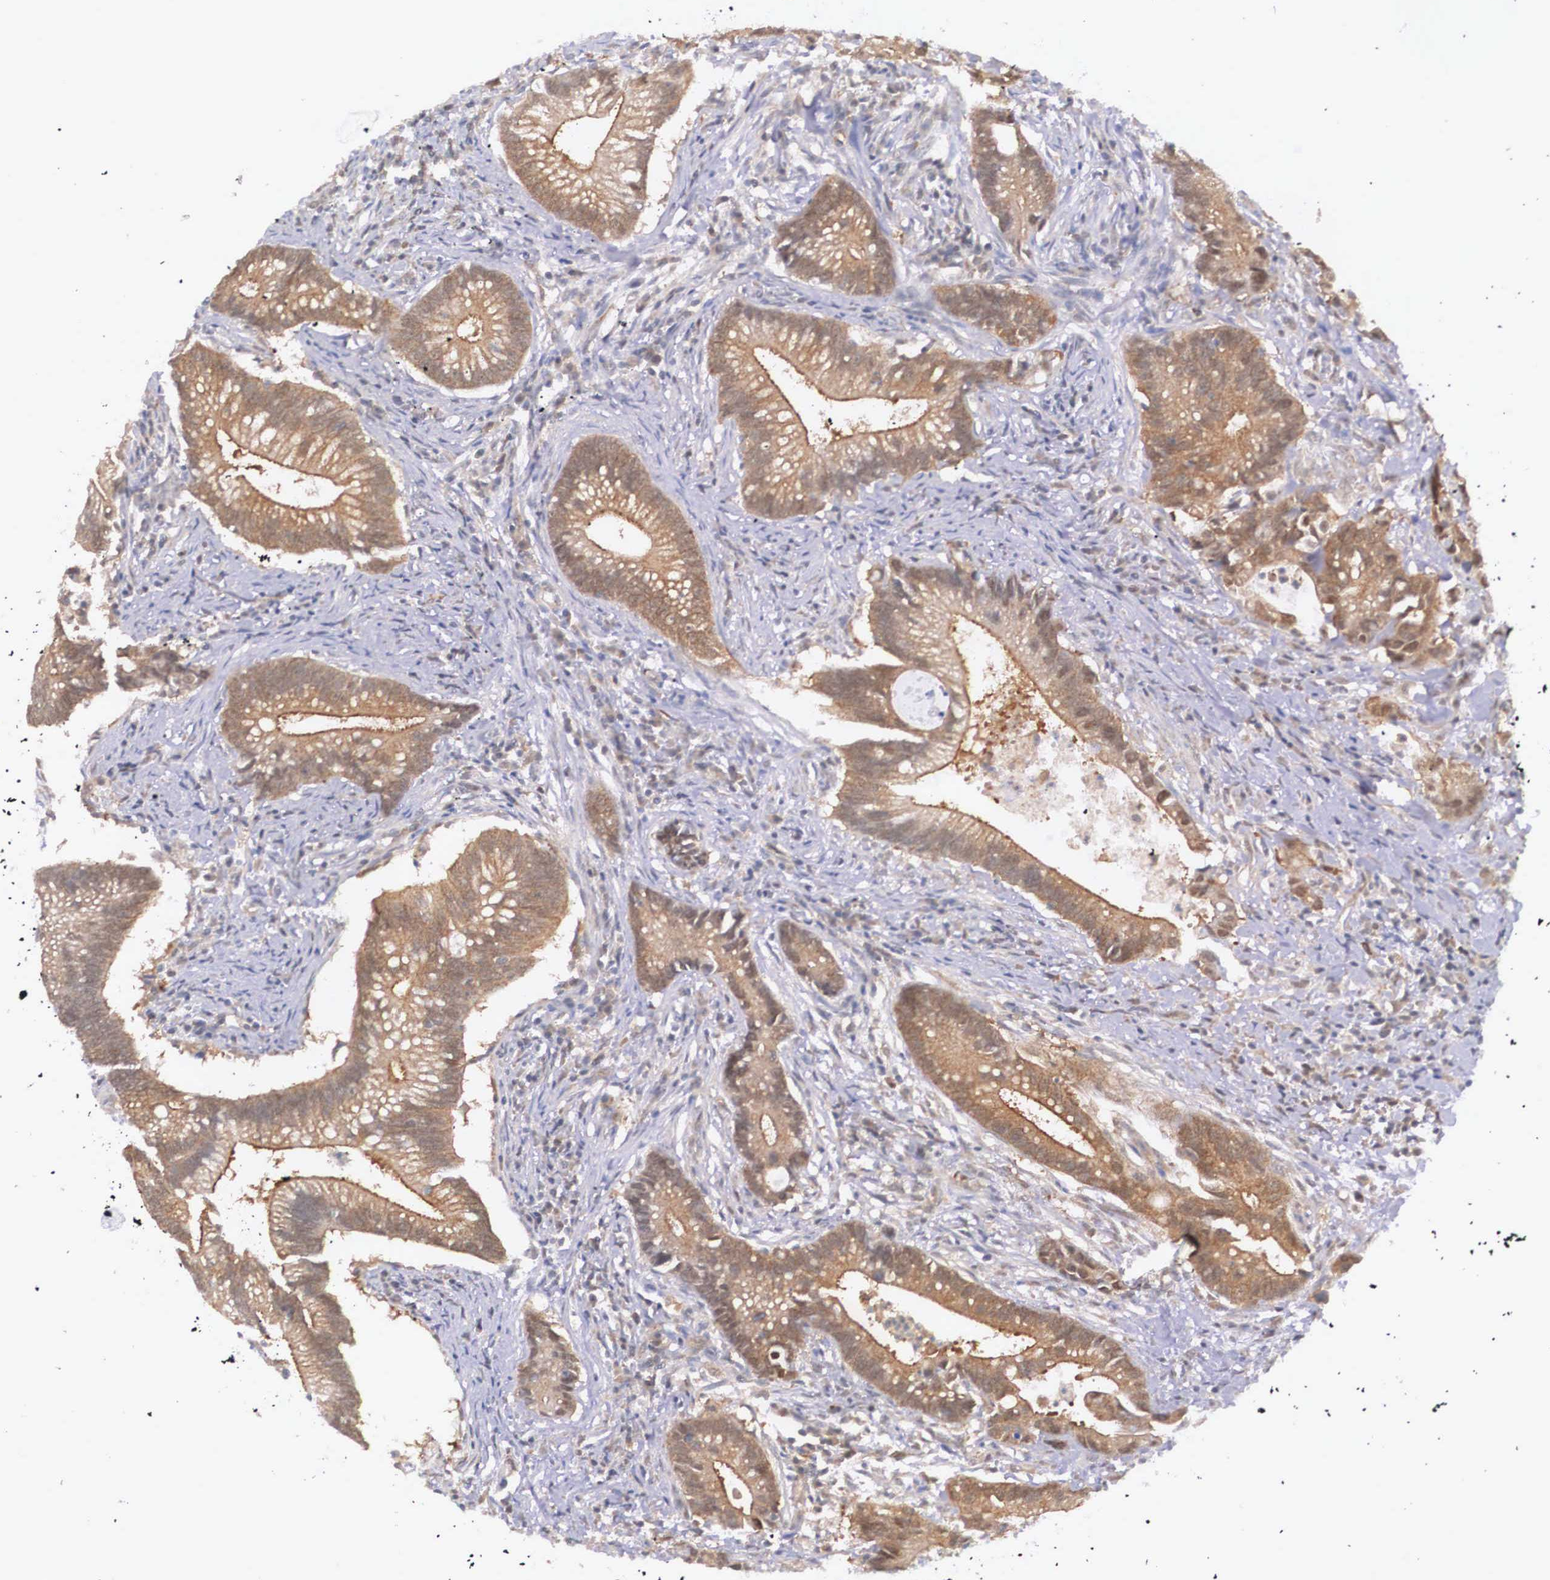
{"staining": {"intensity": "moderate", "quantity": "25%-75%", "location": "cytoplasmic/membranous"}, "tissue": "colorectal cancer", "cell_type": "Tumor cells", "image_type": "cancer", "snomed": [{"axis": "morphology", "description": "Adenocarcinoma, NOS"}, {"axis": "topography", "description": "Rectum"}], "caption": "Protein expression analysis of human adenocarcinoma (colorectal) reveals moderate cytoplasmic/membranous positivity in about 25%-75% of tumor cells.", "gene": "IGBP1", "patient": {"sex": "female", "age": 81}}